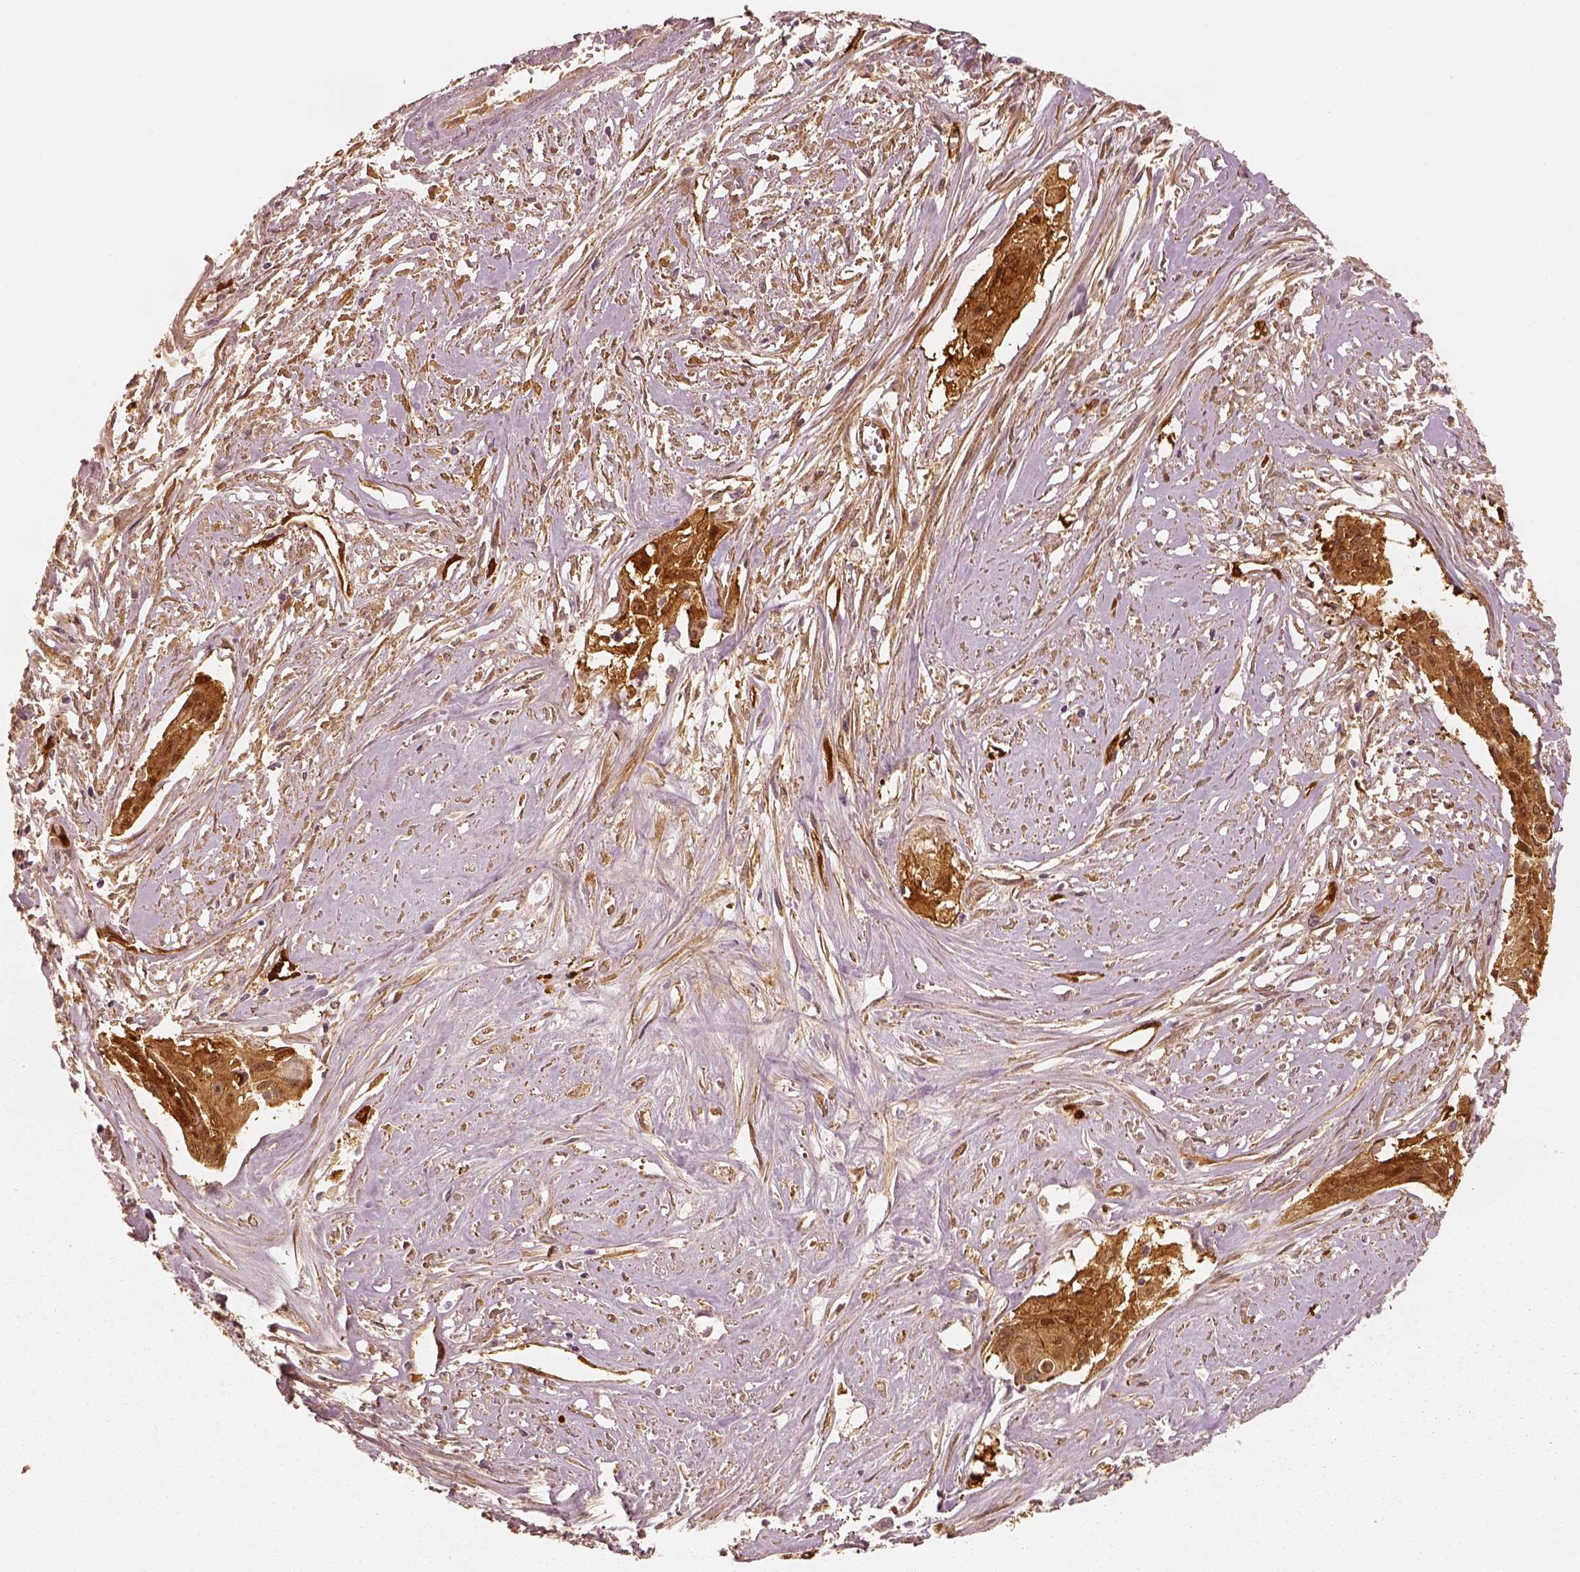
{"staining": {"intensity": "strong", "quantity": ">75%", "location": "cytoplasmic/membranous"}, "tissue": "cervical cancer", "cell_type": "Tumor cells", "image_type": "cancer", "snomed": [{"axis": "morphology", "description": "Squamous cell carcinoma, NOS"}, {"axis": "topography", "description": "Cervix"}], "caption": "An immunohistochemistry (IHC) histopathology image of tumor tissue is shown. Protein staining in brown shows strong cytoplasmic/membranous positivity in cervical cancer (squamous cell carcinoma) within tumor cells.", "gene": "FSCN1", "patient": {"sex": "female", "age": 49}}